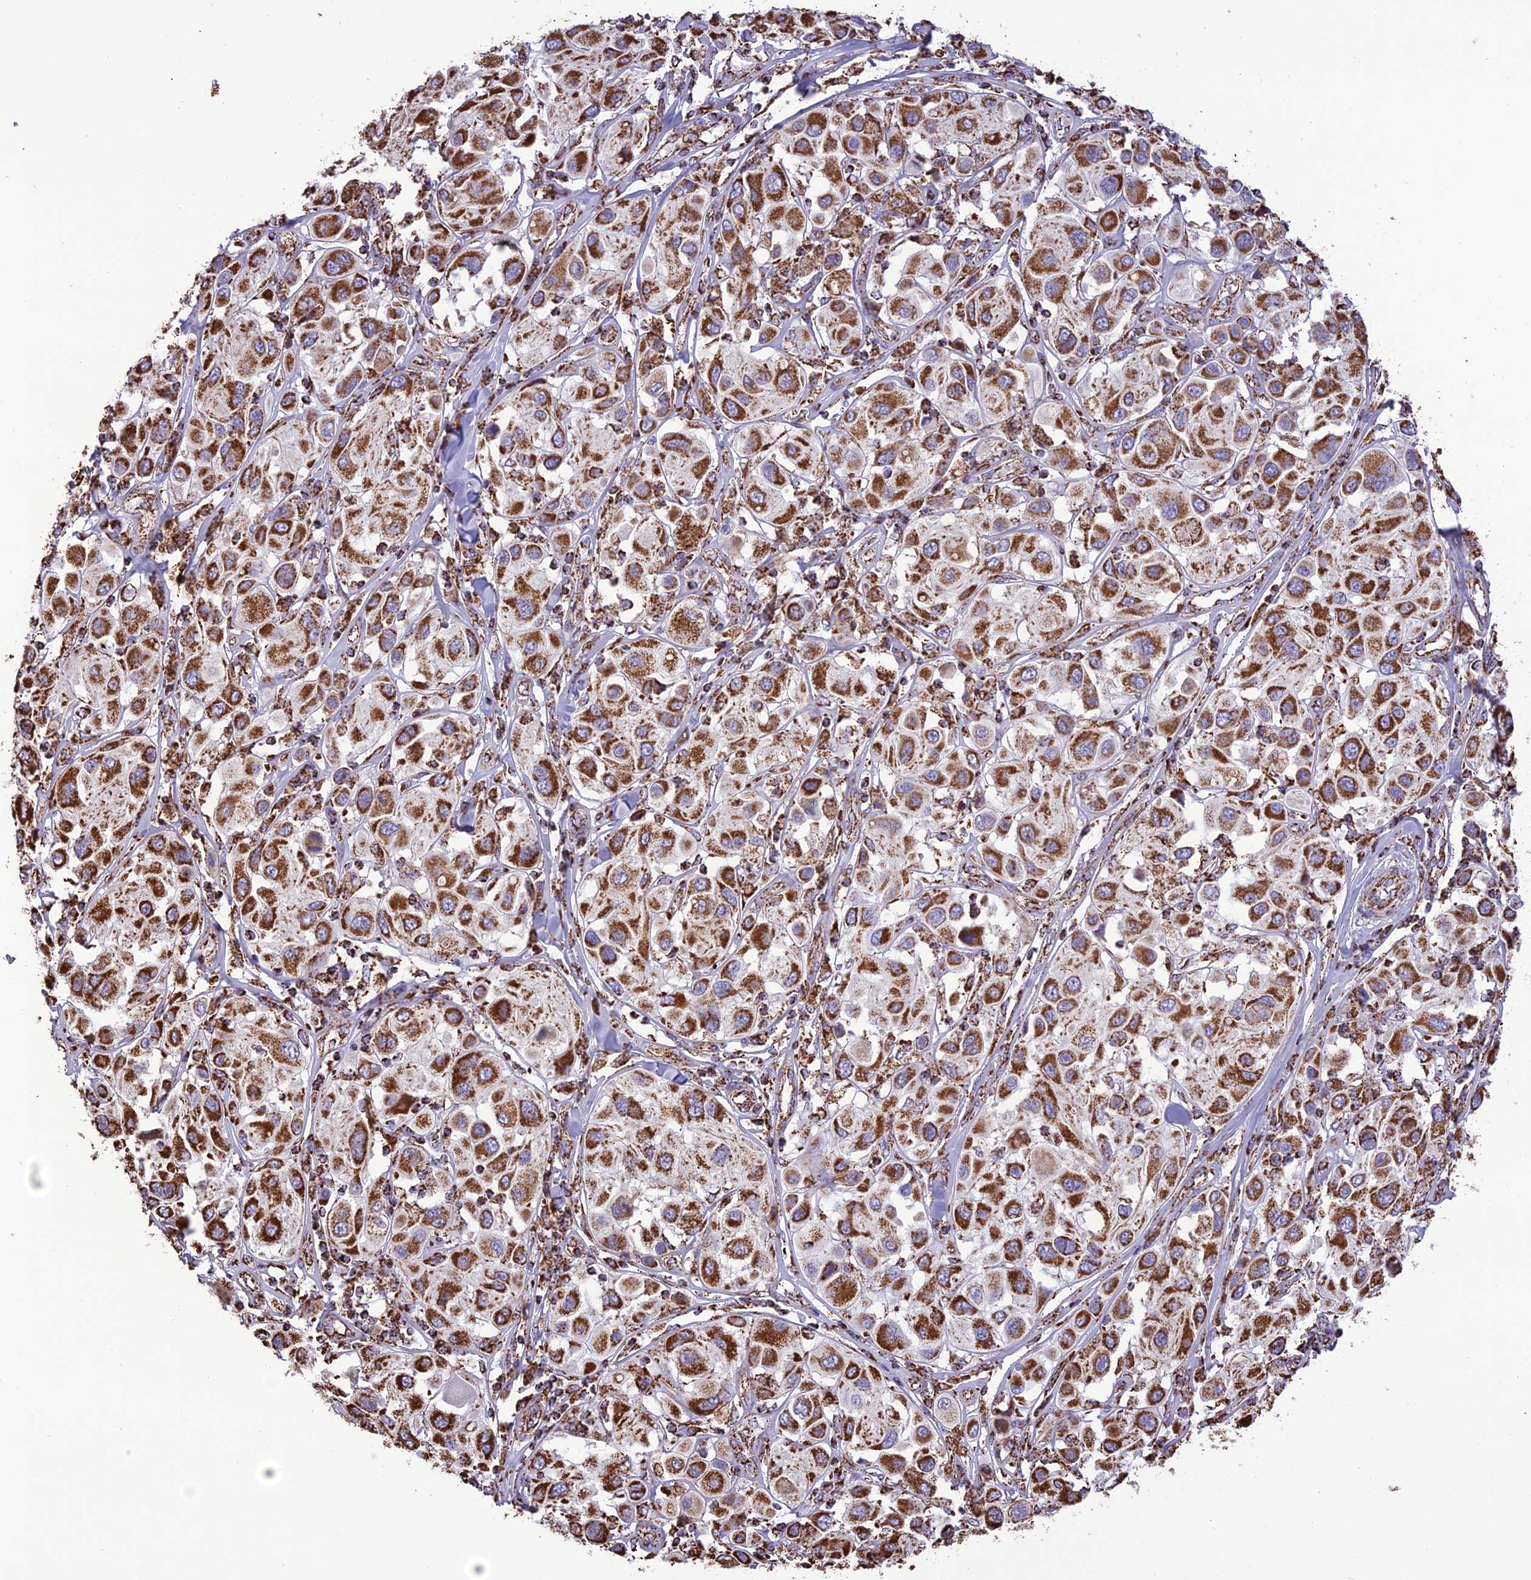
{"staining": {"intensity": "strong", "quantity": ">75%", "location": "cytoplasmic/membranous"}, "tissue": "melanoma", "cell_type": "Tumor cells", "image_type": "cancer", "snomed": [{"axis": "morphology", "description": "Malignant melanoma, Metastatic site"}, {"axis": "topography", "description": "Skin"}], "caption": "Strong cytoplasmic/membranous staining for a protein is appreciated in approximately >75% of tumor cells of melanoma using IHC.", "gene": "NDUFAF1", "patient": {"sex": "male", "age": 41}}